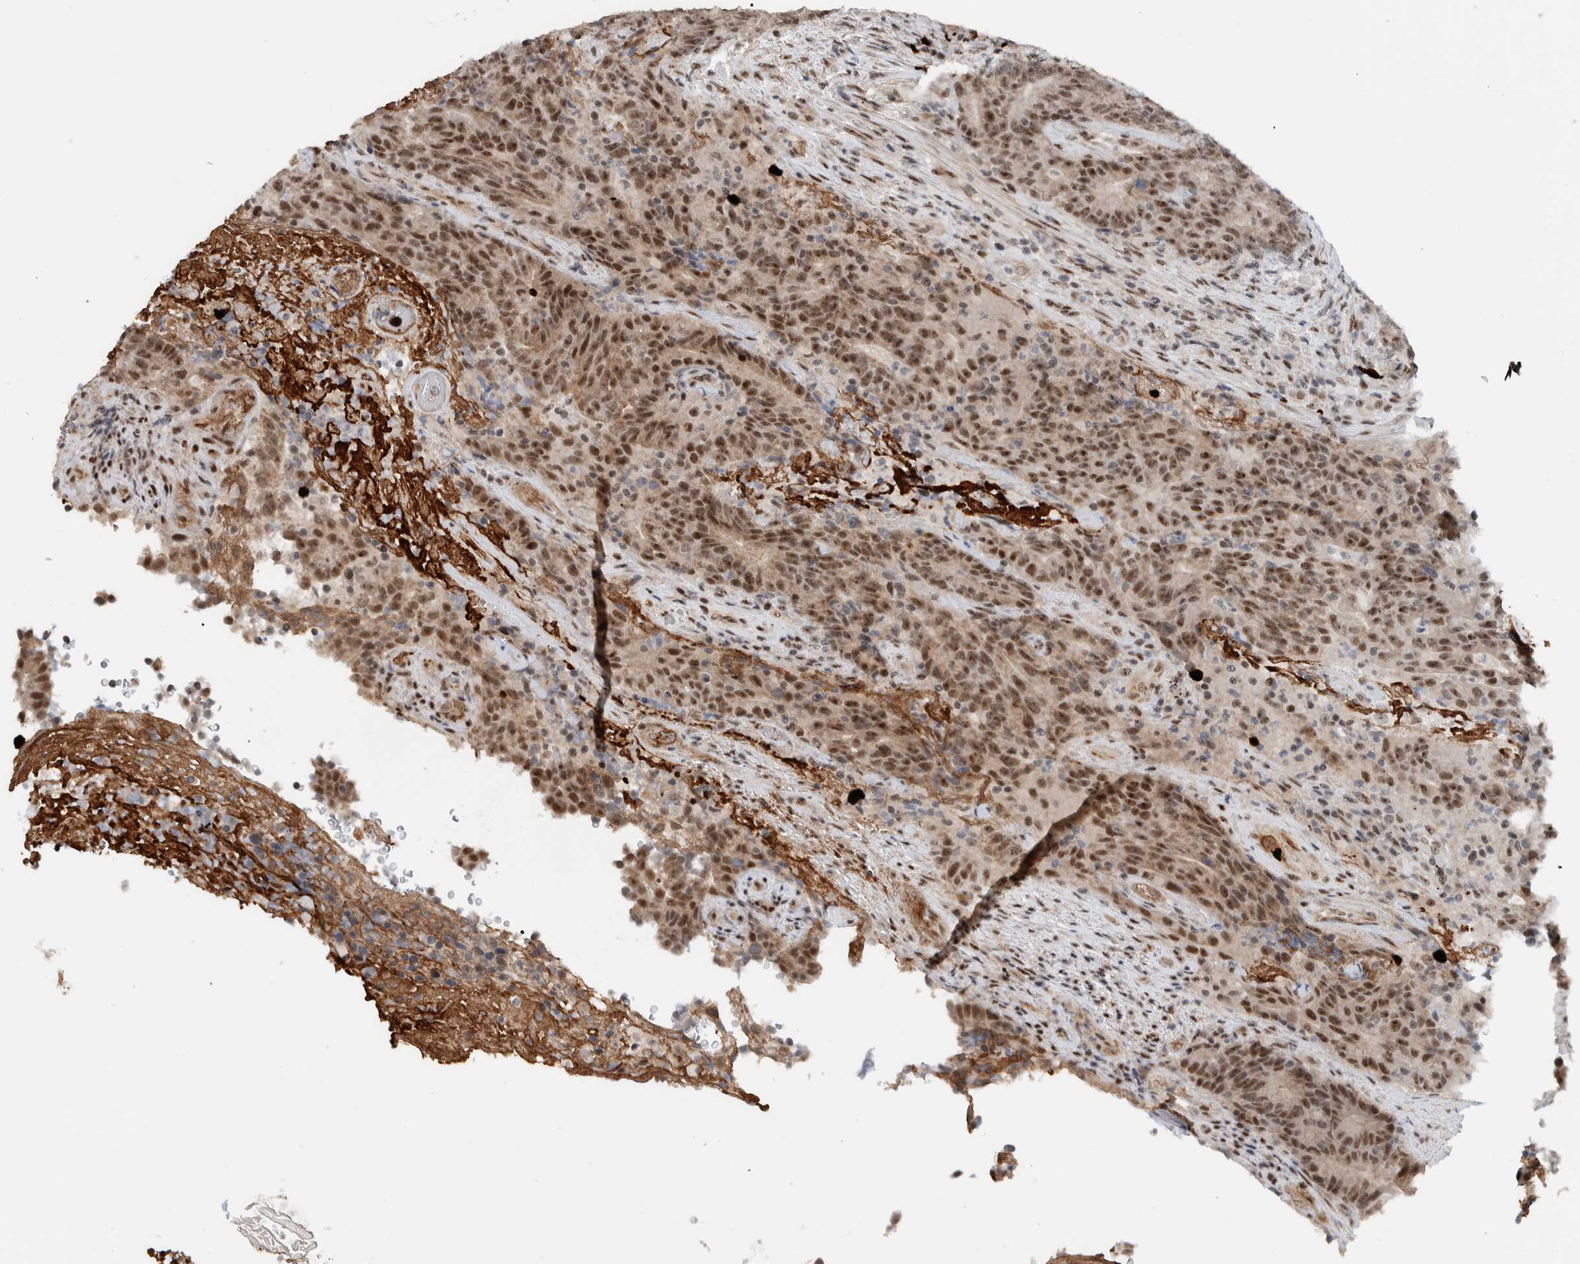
{"staining": {"intensity": "moderate", "quantity": ">75%", "location": "nuclear"}, "tissue": "colorectal cancer", "cell_type": "Tumor cells", "image_type": "cancer", "snomed": [{"axis": "morphology", "description": "Normal tissue, NOS"}, {"axis": "morphology", "description": "Adenocarcinoma, NOS"}, {"axis": "topography", "description": "Colon"}], "caption": "An immunohistochemistry image of tumor tissue is shown. Protein staining in brown labels moderate nuclear positivity in colorectal adenocarcinoma within tumor cells. (DAB (3,3'-diaminobenzidine) IHC, brown staining for protein, blue staining for nuclei).", "gene": "ZFP91", "patient": {"sex": "female", "age": 75}}